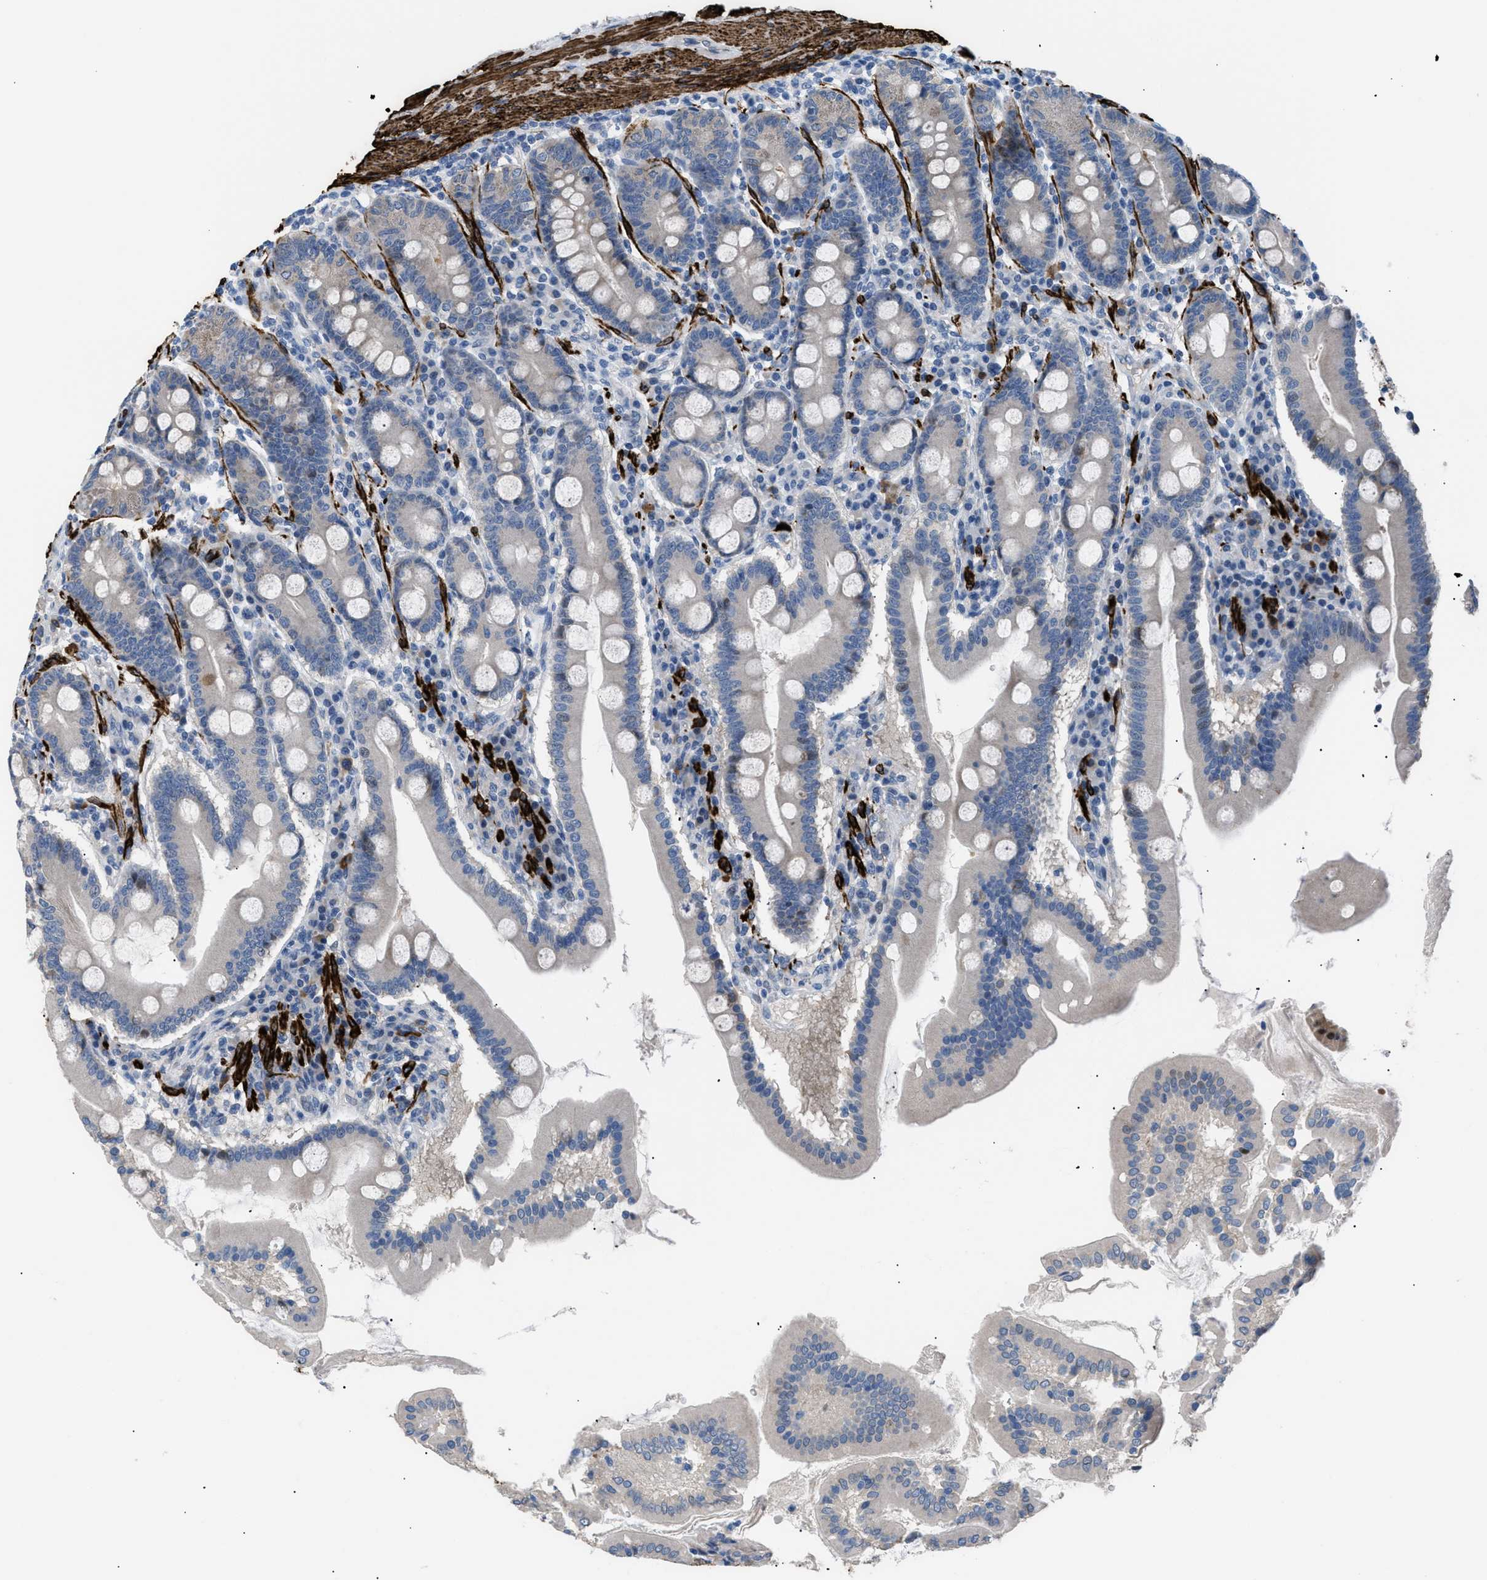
{"staining": {"intensity": "weak", "quantity": "25%-75%", "location": "cytoplasmic/membranous"}, "tissue": "duodenum", "cell_type": "Glandular cells", "image_type": "normal", "snomed": [{"axis": "morphology", "description": "Normal tissue, NOS"}, {"axis": "topography", "description": "Duodenum"}], "caption": "High-power microscopy captured an immunohistochemistry micrograph of unremarkable duodenum, revealing weak cytoplasmic/membranous staining in about 25%-75% of glandular cells.", "gene": "ICA1", "patient": {"sex": "male", "age": 50}}